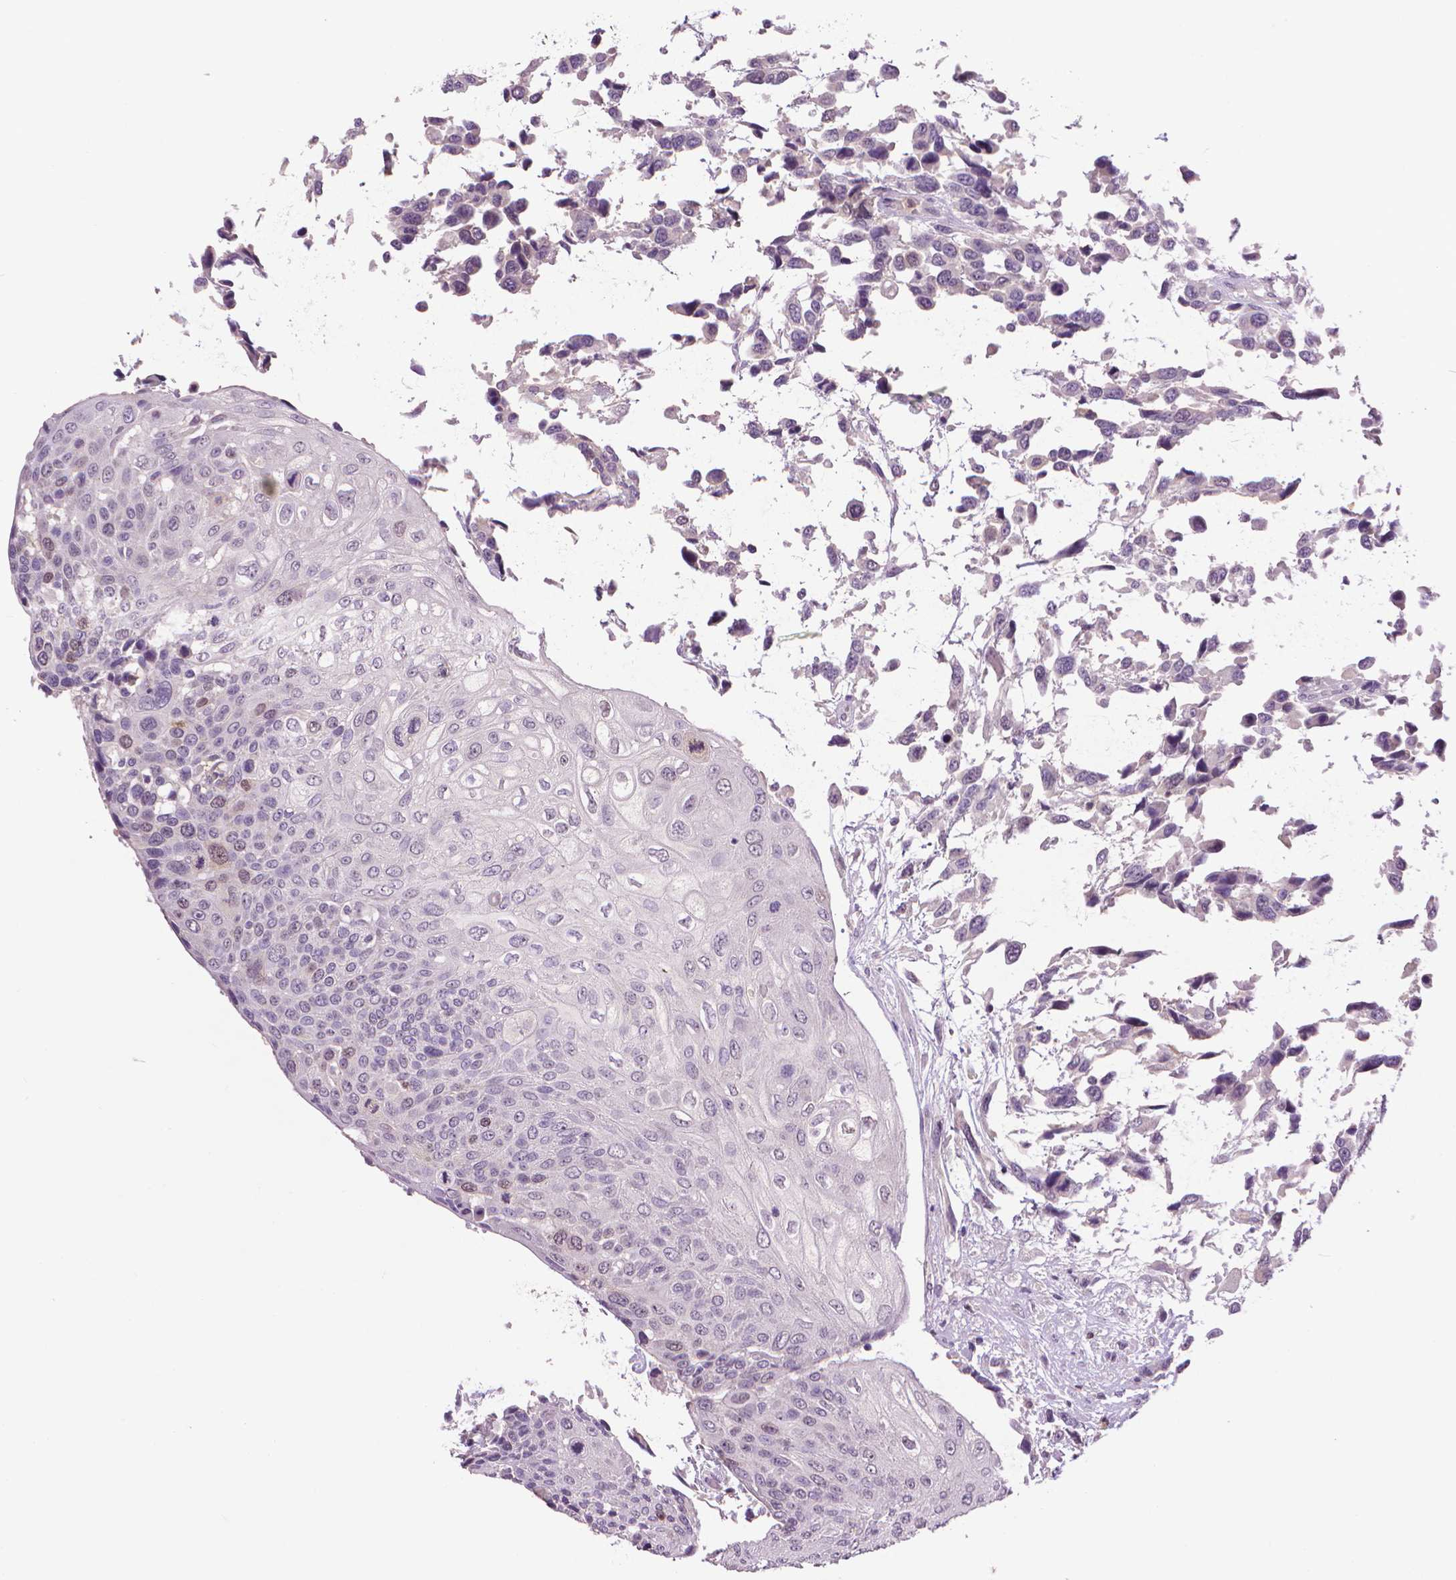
{"staining": {"intensity": "negative", "quantity": "none", "location": "none"}, "tissue": "urothelial cancer", "cell_type": "Tumor cells", "image_type": "cancer", "snomed": [{"axis": "morphology", "description": "Urothelial carcinoma, High grade"}, {"axis": "topography", "description": "Urinary bladder"}], "caption": "High magnification brightfield microscopy of high-grade urothelial carcinoma stained with DAB (brown) and counterstained with hematoxylin (blue): tumor cells show no significant positivity. (DAB immunohistochemistry visualized using brightfield microscopy, high magnification).", "gene": "CDKN2D", "patient": {"sex": "female", "age": 70}}